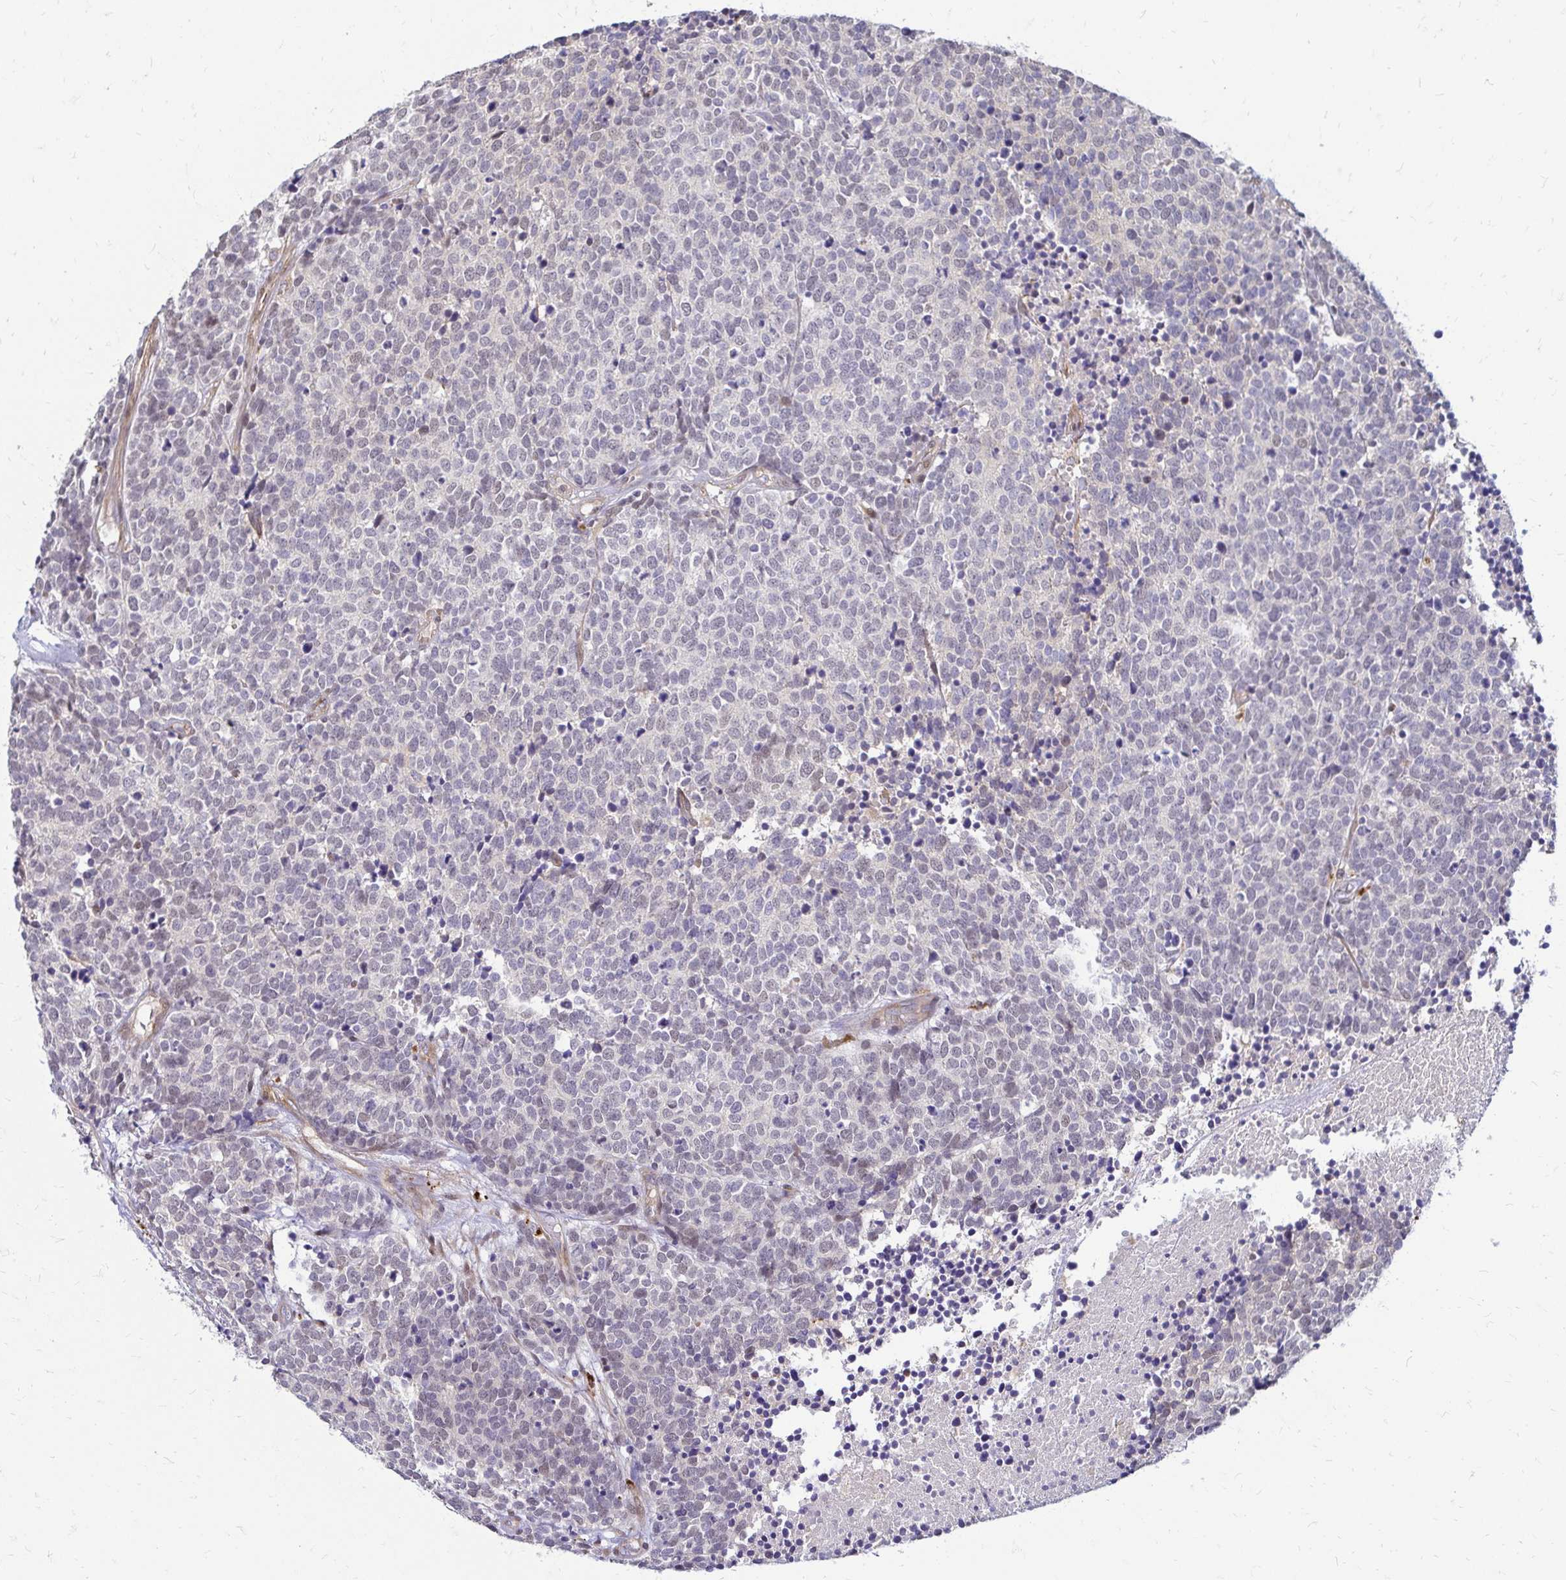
{"staining": {"intensity": "negative", "quantity": "none", "location": "none"}, "tissue": "carcinoid", "cell_type": "Tumor cells", "image_type": "cancer", "snomed": [{"axis": "morphology", "description": "Carcinoid, malignant, NOS"}, {"axis": "topography", "description": "Skin"}], "caption": "There is no significant staining in tumor cells of carcinoid (malignant).", "gene": "YAP1", "patient": {"sex": "female", "age": 79}}